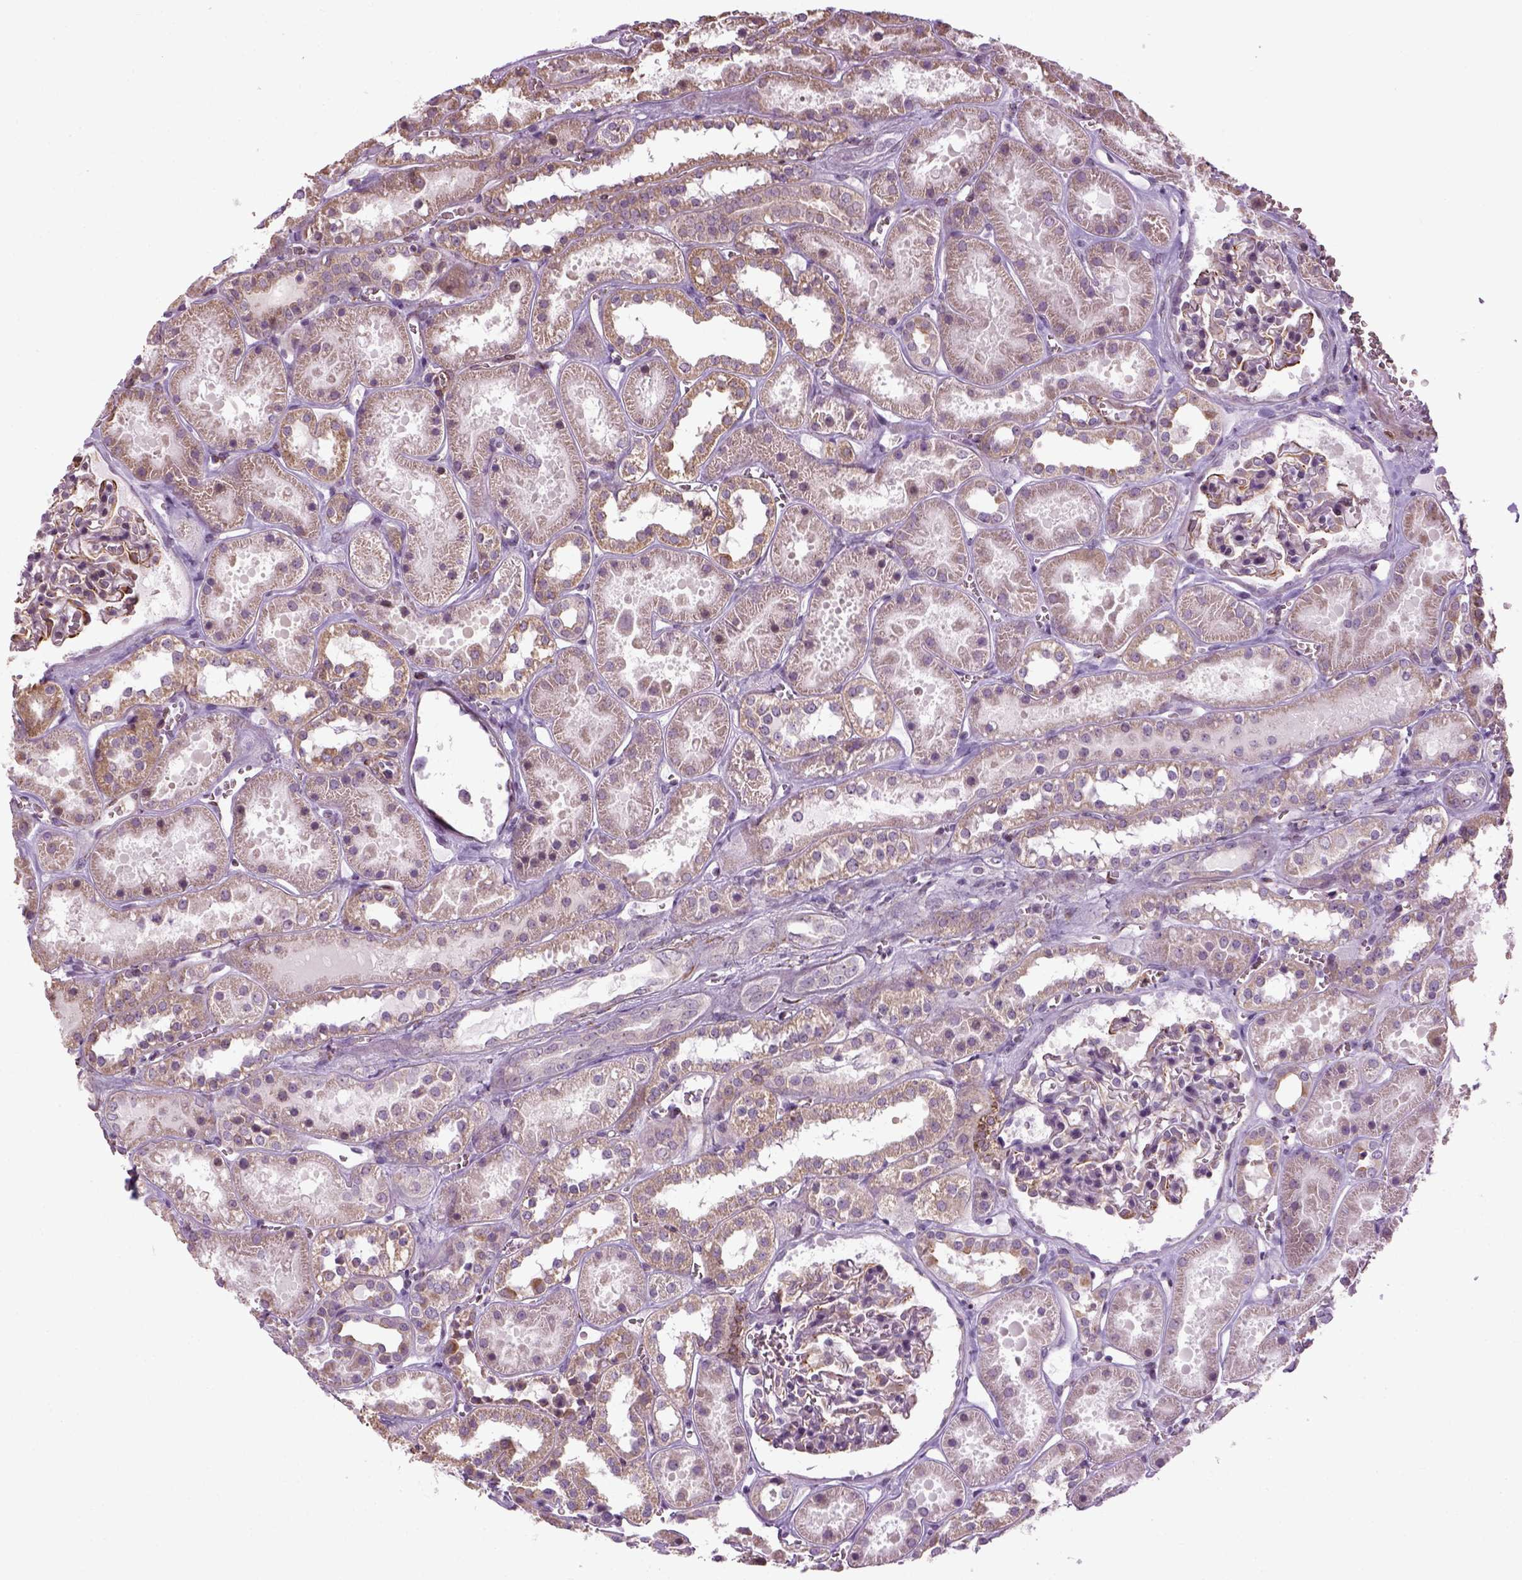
{"staining": {"intensity": "weak", "quantity": "25%-75%", "location": "cytoplasmic/membranous"}, "tissue": "kidney", "cell_type": "Cells in glomeruli", "image_type": "normal", "snomed": [{"axis": "morphology", "description": "Normal tissue, NOS"}, {"axis": "topography", "description": "Kidney"}], "caption": "This micrograph shows immunohistochemistry staining of unremarkable kidney, with low weak cytoplasmic/membranous positivity in approximately 25%-75% of cells in glomeruli.", "gene": "XK", "patient": {"sex": "female", "age": 41}}